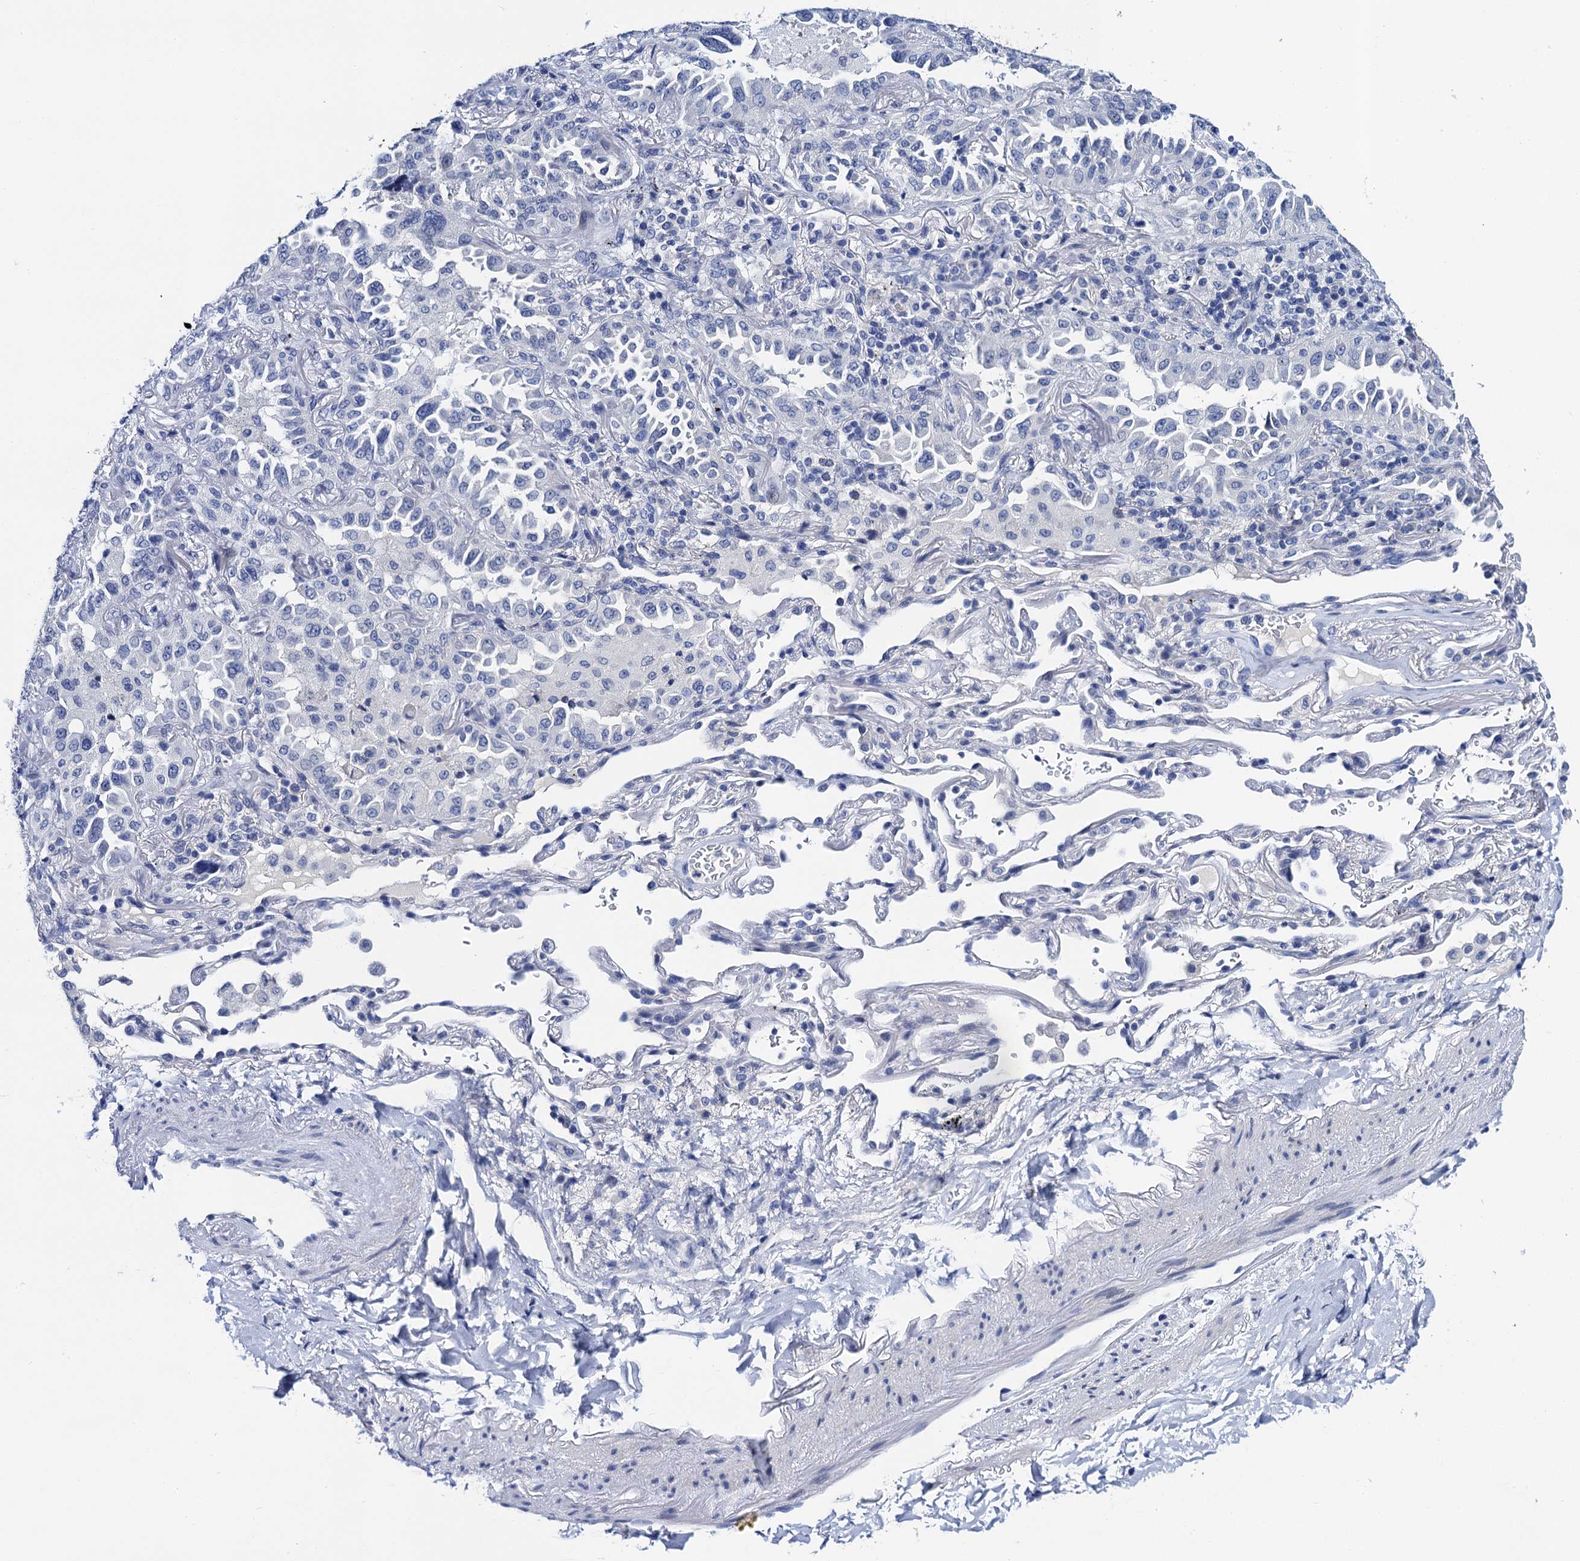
{"staining": {"intensity": "negative", "quantity": "none", "location": "none"}, "tissue": "lung cancer", "cell_type": "Tumor cells", "image_type": "cancer", "snomed": [{"axis": "morphology", "description": "Adenocarcinoma, NOS"}, {"axis": "topography", "description": "Lung"}], "caption": "This photomicrograph is of lung cancer stained with IHC to label a protein in brown with the nuclei are counter-stained blue. There is no positivity in tumor cells.", "gene": "LYPD3", "patient": {"sex": "female", "age": 69}}